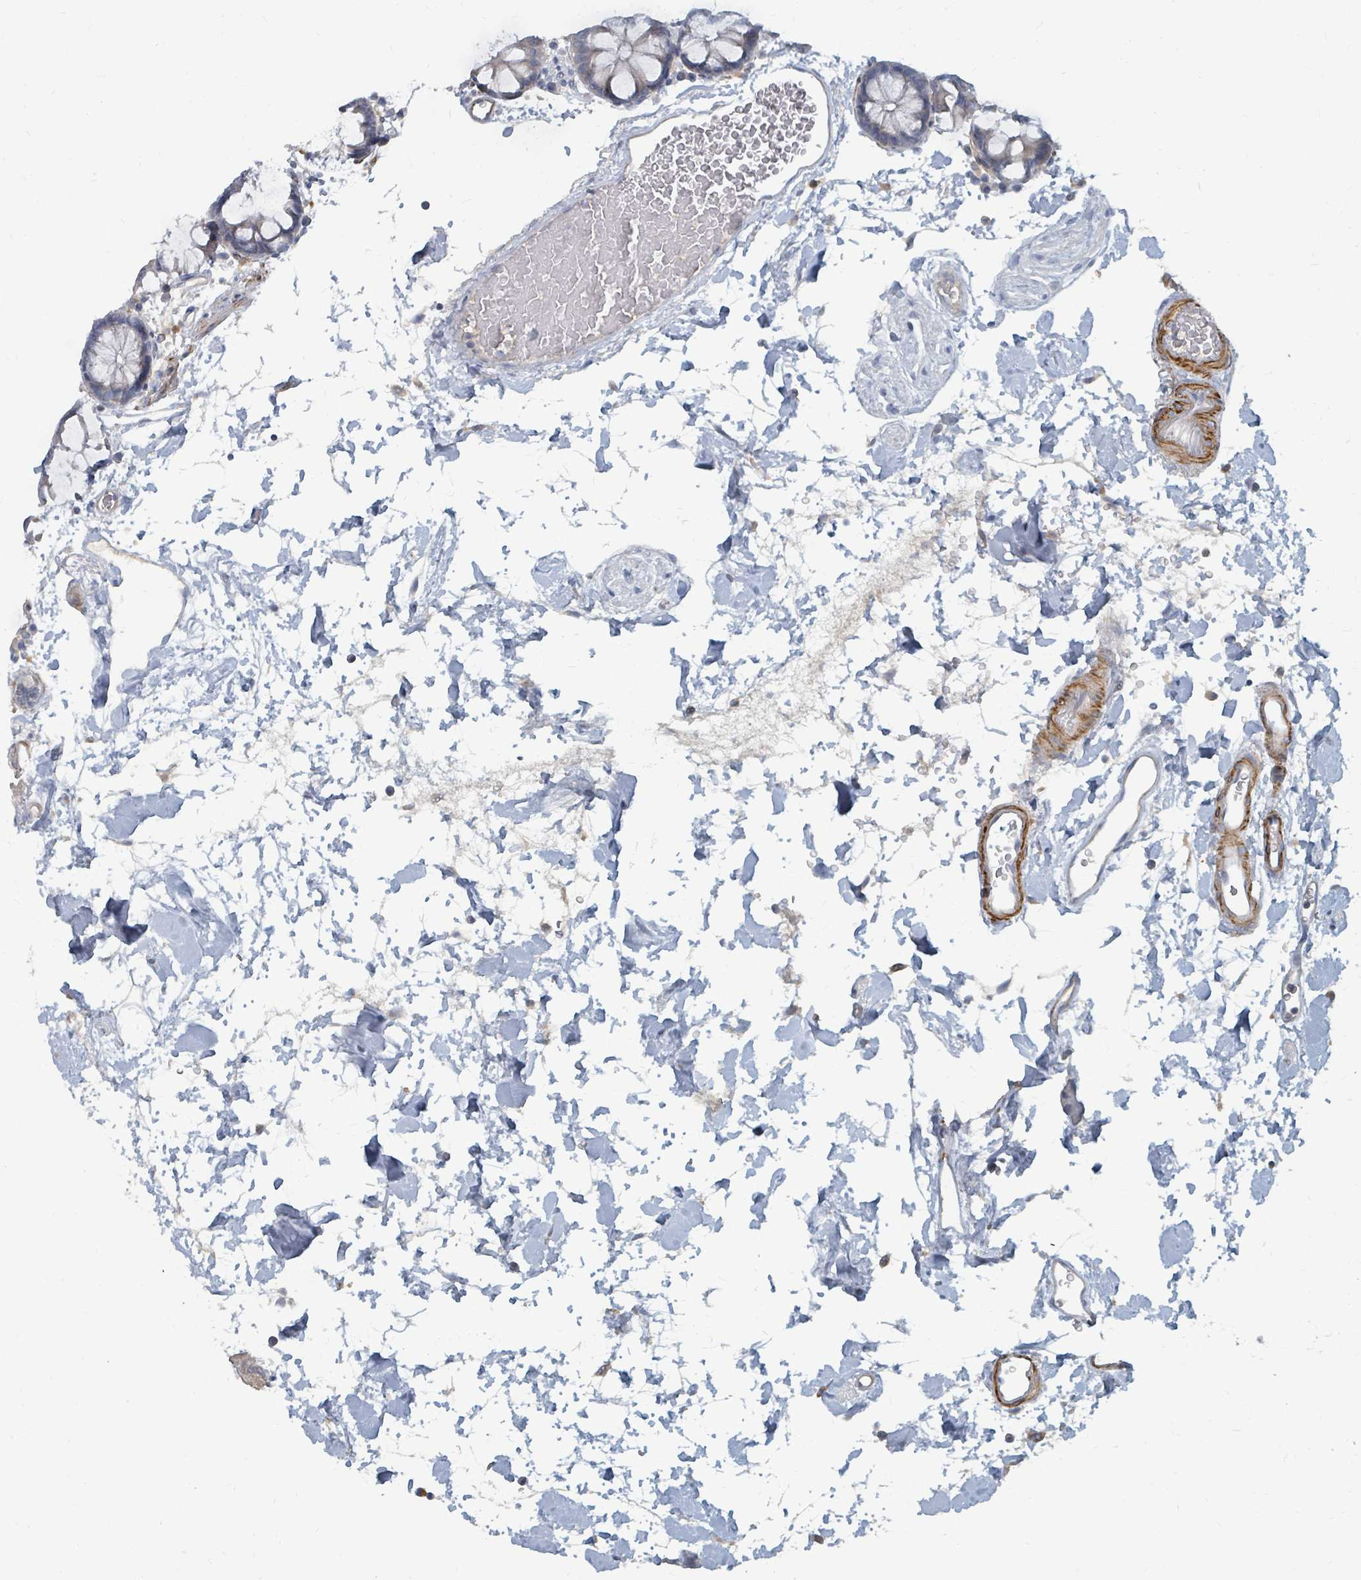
{"staining": {"intensity": "moderate", "quantity": ">75%", "location": "cytoplasmic/membranous"}, "tissue": "colon", "cell_type": "Endothelial cells", "image_type": "normal", "snomed": [{"axis": "morphology", "description": "Normal tissue, NOS"}, {"axis": "topography", "description": "Colon"}], "caption": "Immunohistochemical staining of benign human colon exhibits moderate cytoplasmic/membranous protein positivity in approximately >75% of endothelial cells.", "gene": "ARGFX", "patient": {"sex": "male", "age": 75}}